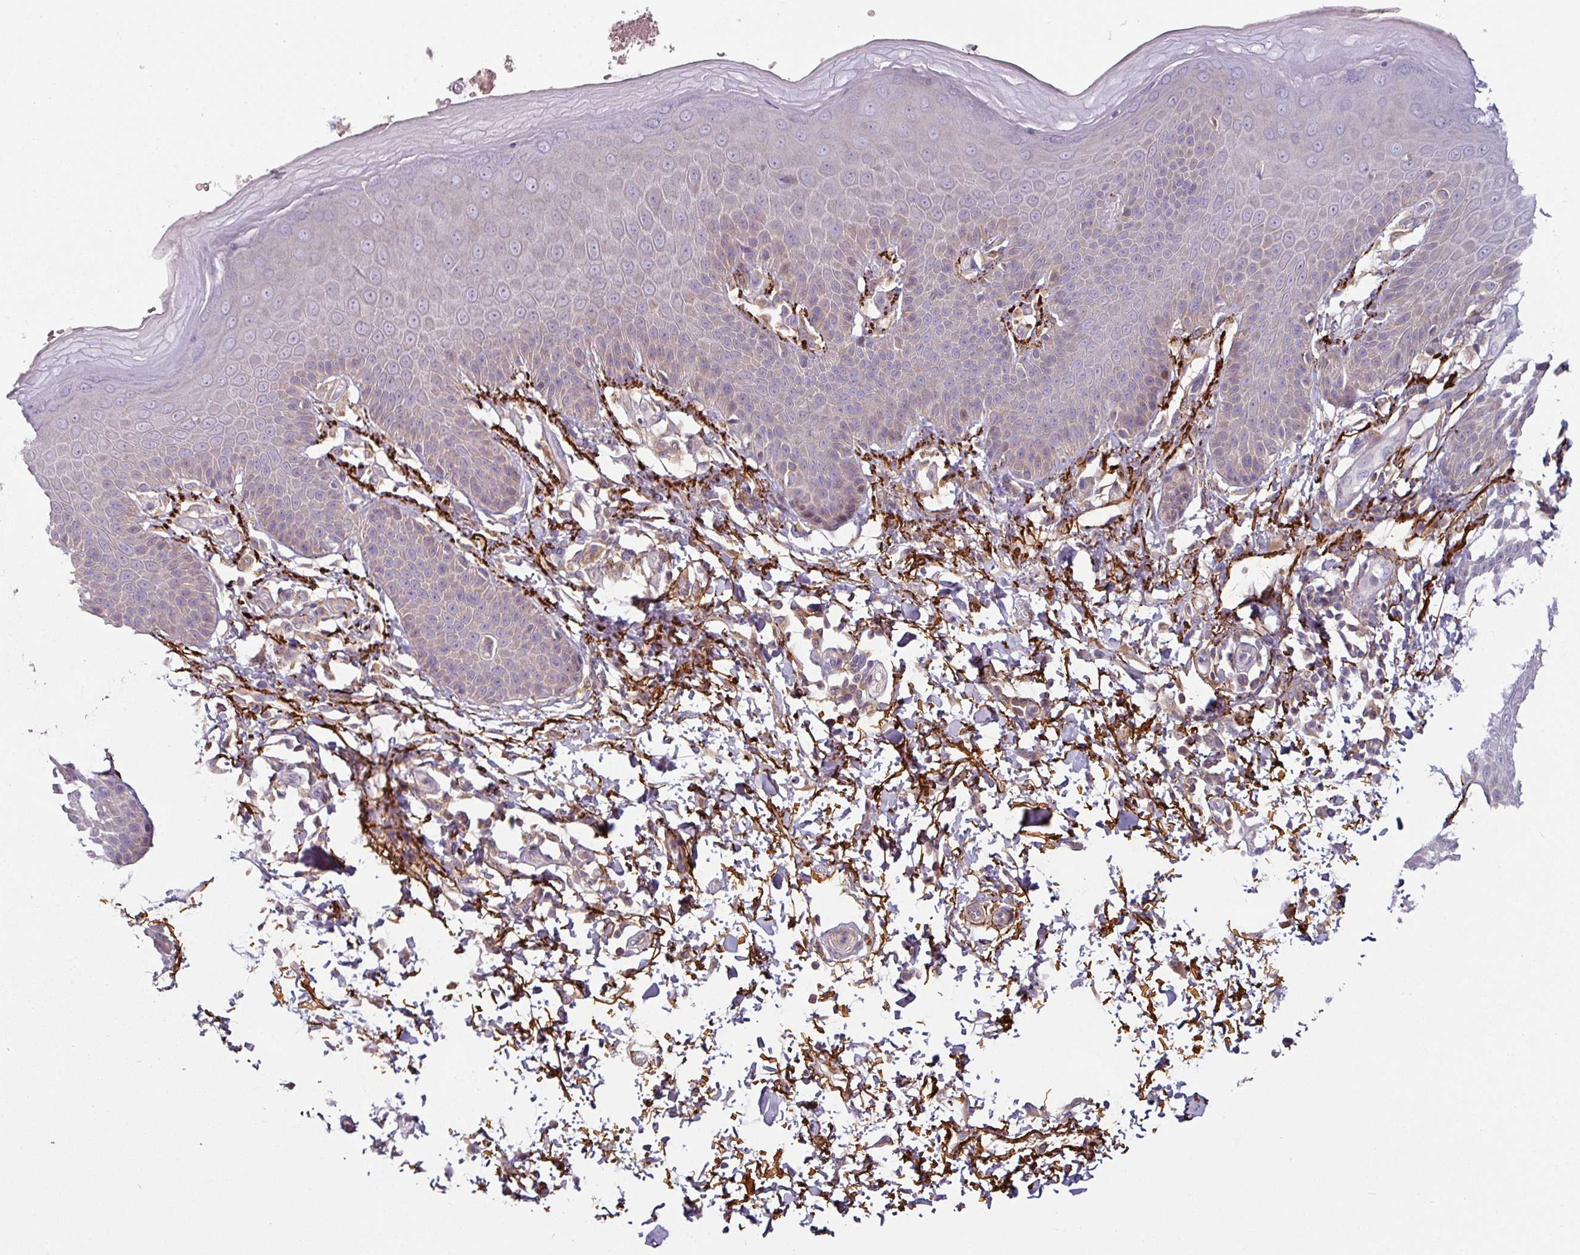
{"staining": {"intensity": "weak", "quantity": "<25%", "location": "cytoplasmic/membranous"}, "tissue": "skin", "cell_type": "Epidermal cells", "image_type": "normal", "snomed": [{"axis": "morphology", "description": "Normal tissue, NOS"}, {"axis": "topography", "description": "Peripheral nerve tissue"}], "caption": "A high-resolution photomicrograph shows immunohistochemistry (IHC) staining of normal skin, which reveals no significant staining in epidermal cells.", "gene": "MTMR14", "patient": {"sex": "male", "age": 51}}